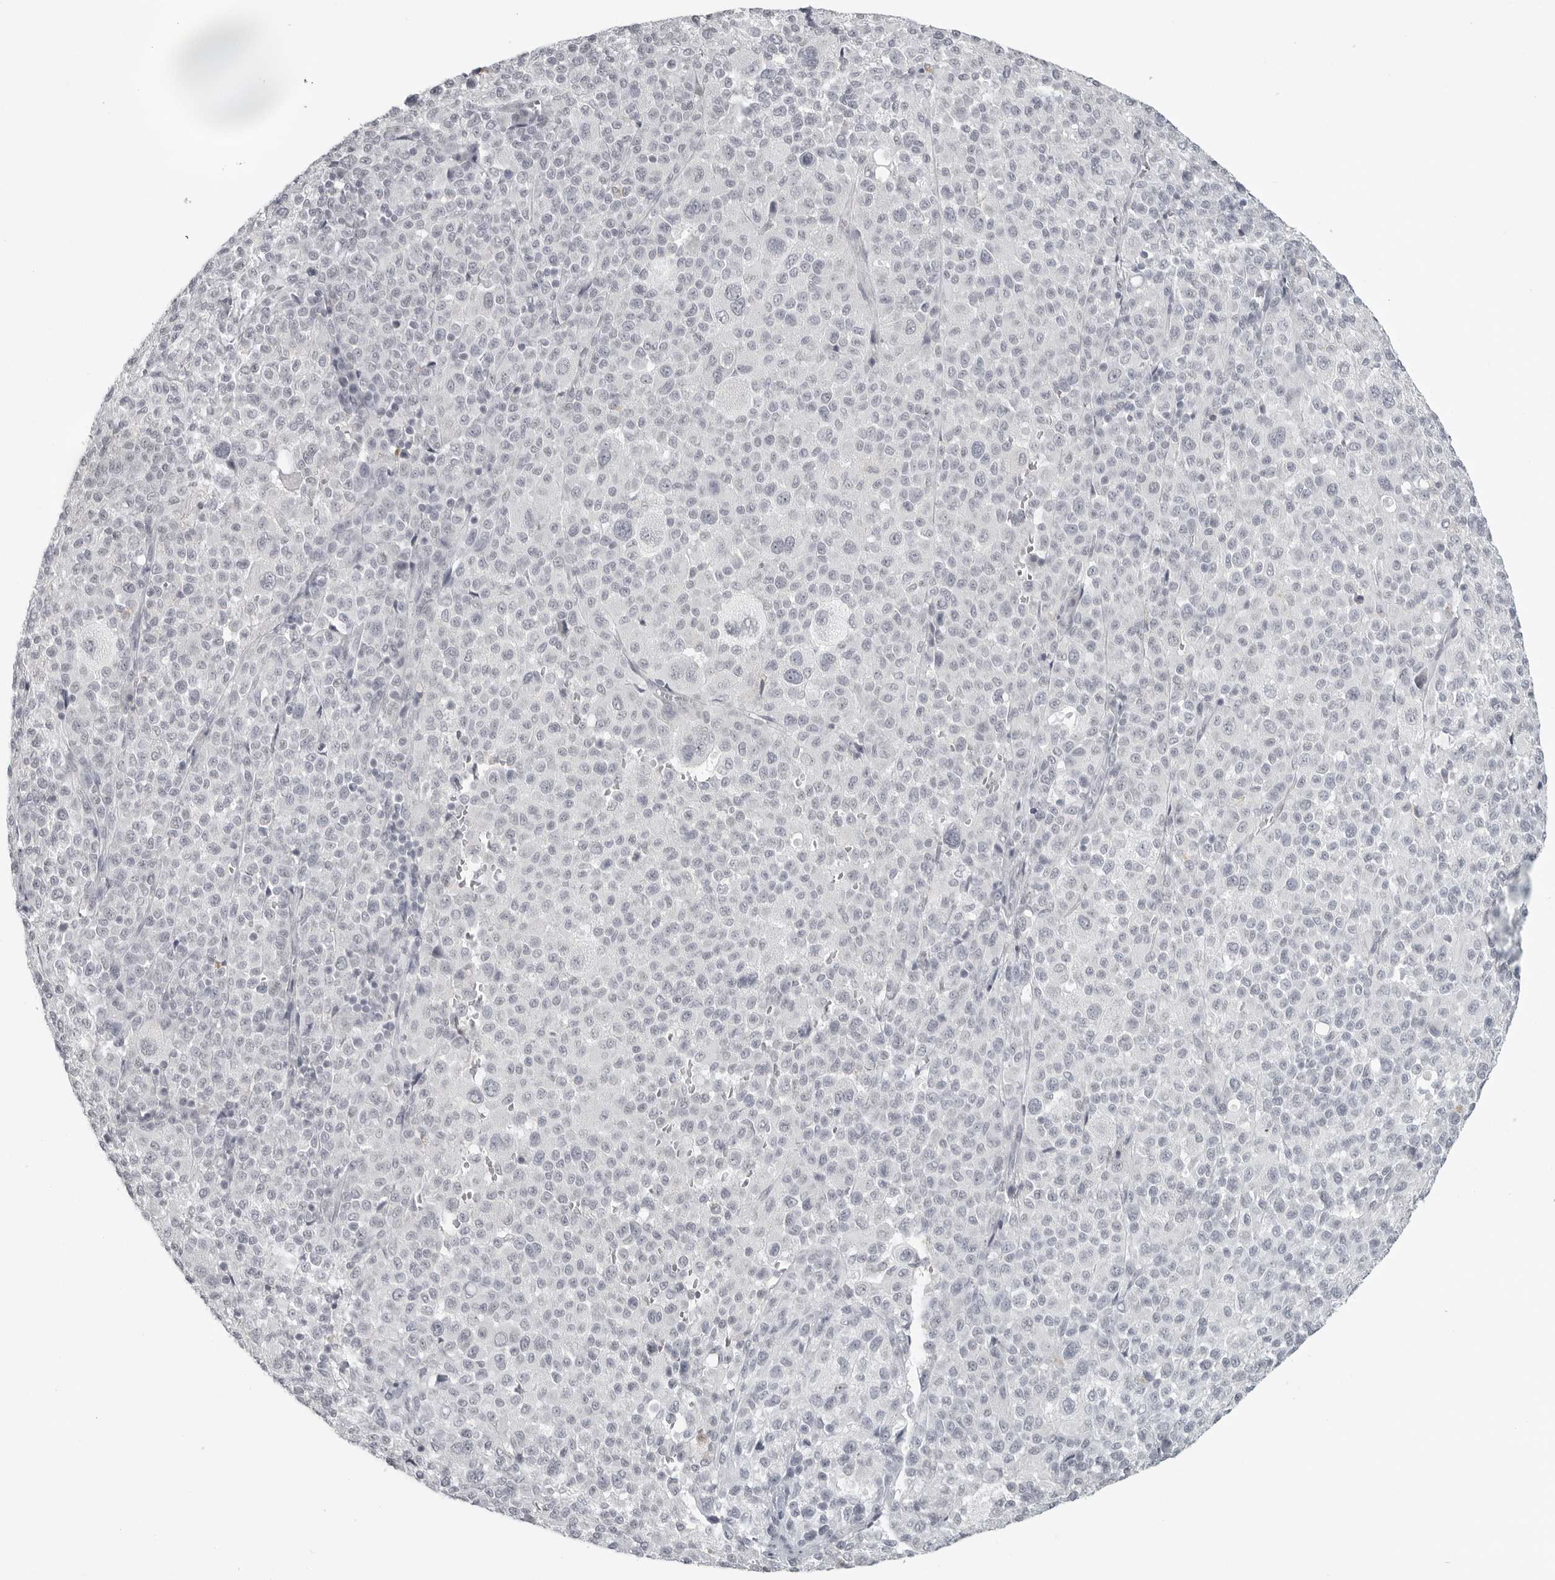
{"staining": {"intensity": "weak", "quantity": "<25%", "location": "nuclear"}, "tissue": "melanoma", "cell_type": "Tumor cells", "image_type": "cancer", "snomed": [{"axis": "morphology", "description": "Malignant melanoma, Metastatic site"}, {"axis": "topography", "description": "Skin"}], "caption": "Tumor cells are negative for protein expression in human melanoma. The staining is performed using DAB (3,3'-diaminobenzidine) brown chromogen with nuclei counter-stained in using hematoxylin.", "gene": "BPIFA1", "patient": {"sex": "female", "age": 74}}